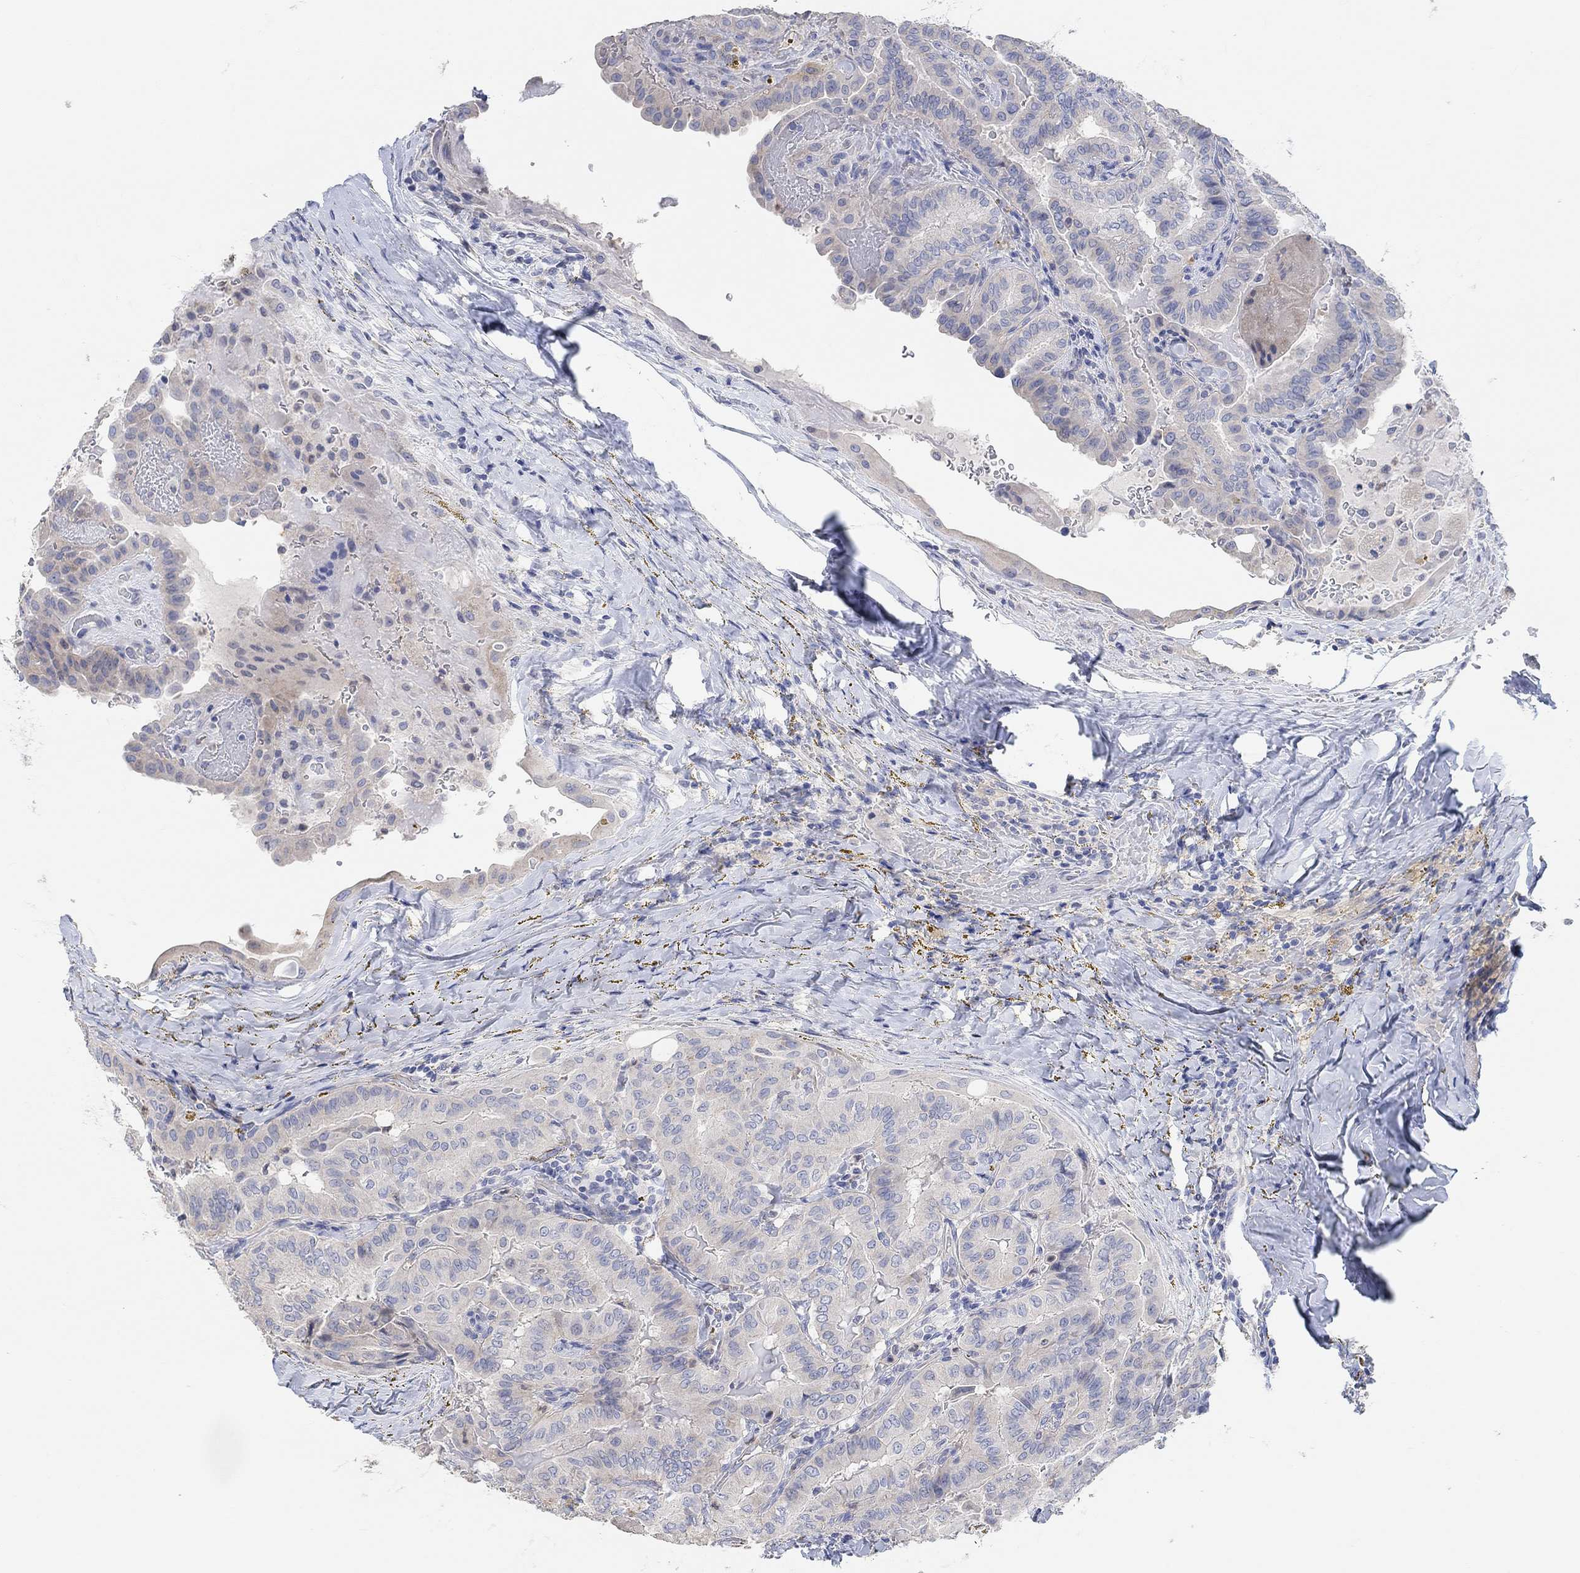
{"staining": {"intensity": "negative", "quantity": "none", "location": "none"}, "tissue": "thyroid cancer", "cell_type": "Tumor cells", "image_type": "cancer", "snomed": [{"axis": "morphology", "description": "Papillary adenocarcinoma, NOS"}, {"axis": "topography", "description": "Thyroid gland"}], "caption": "Thyroid cancer stained for a protein using immunohistochemistry shows no expression tumor cells.", "gene": "NLRP14", "patient": {"sex": "female", "age": 68}}